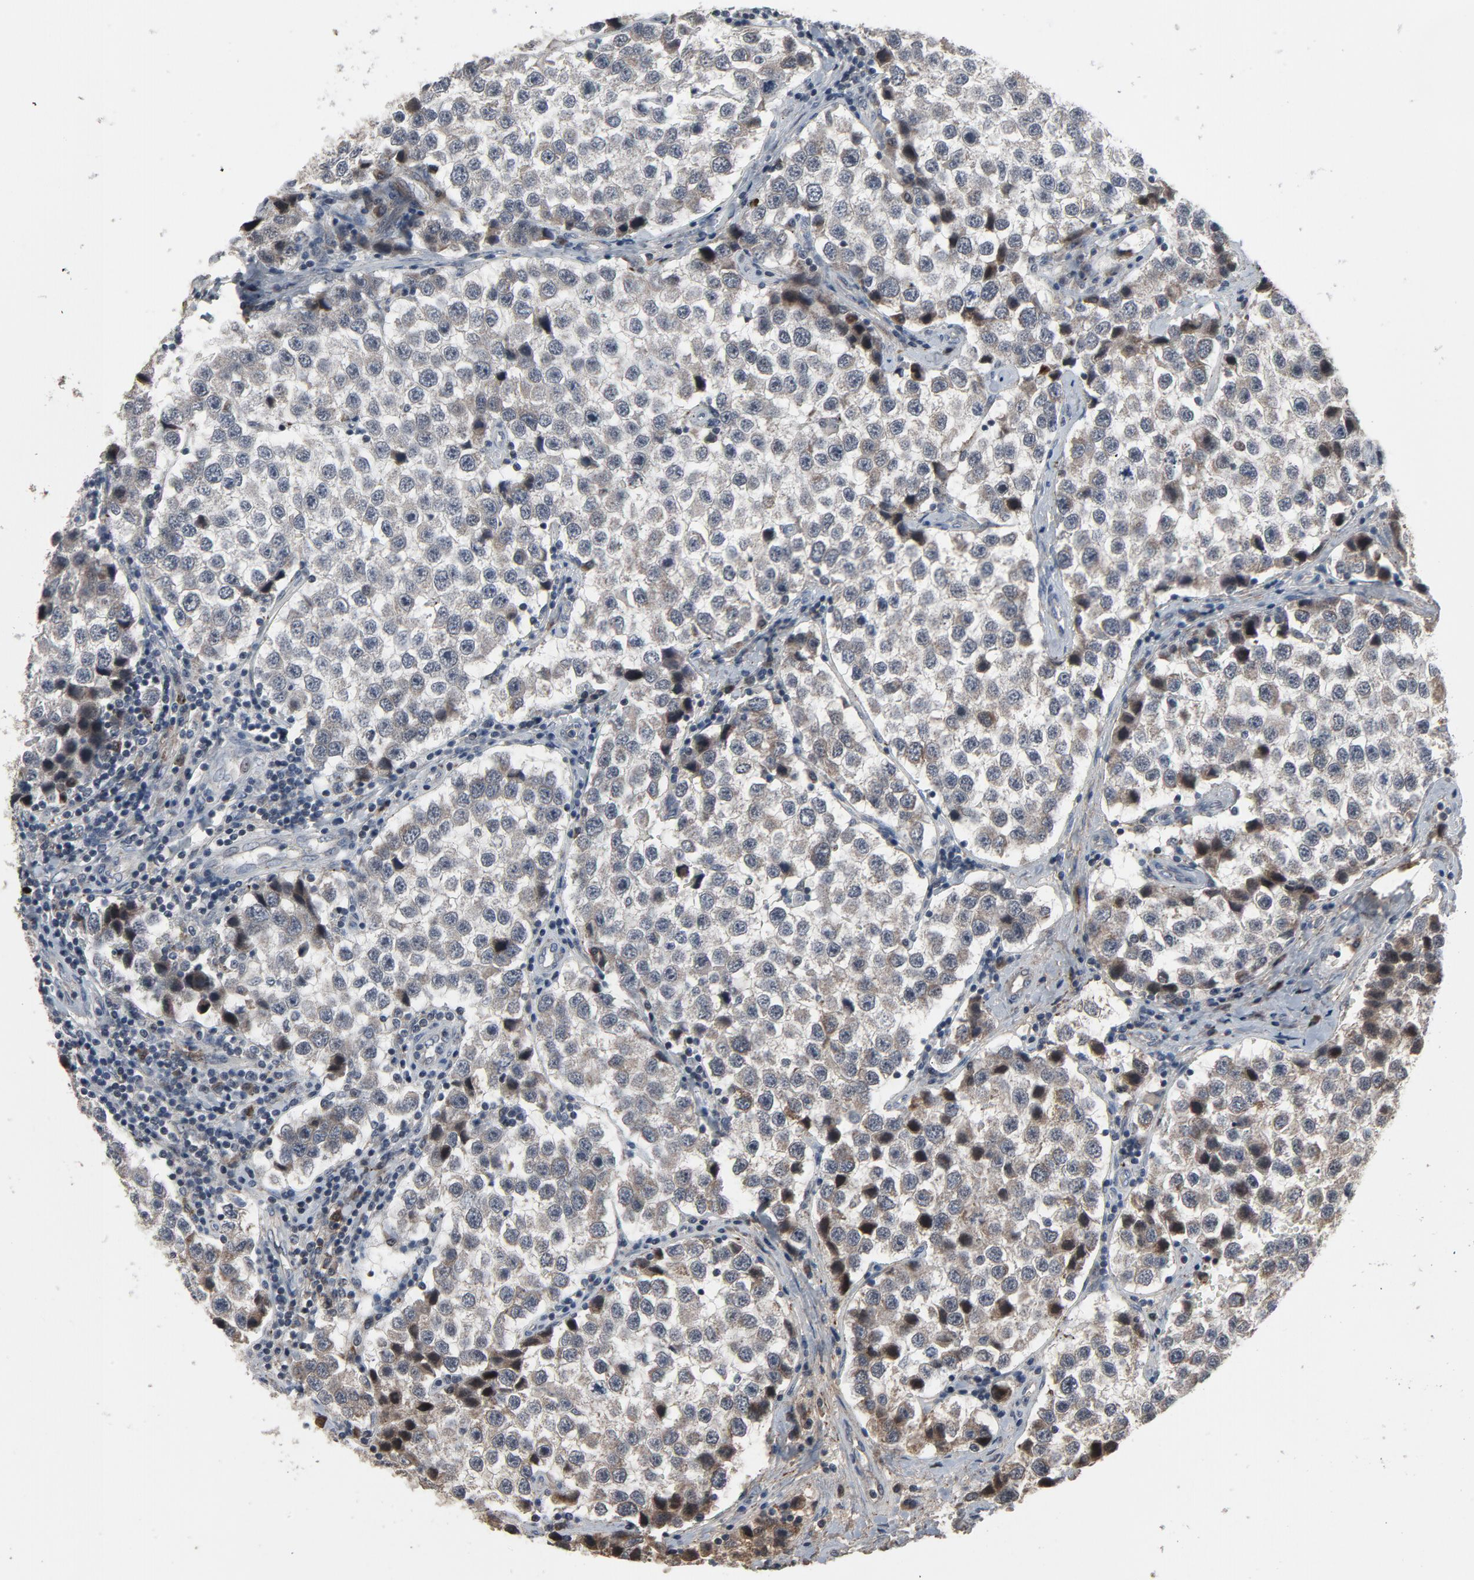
{"staining": {"intensity": "negative", "quantity": "none", "location": "none"}, "tissue": "testis cancer", "cell_type": "Tumor cells", "image_type": "cancer", "snomed": [{"axis": "morphology", "description": "Seminoma, NOS"}, {"axis": "topography", "description": "Testis"}], "caption": "Immunohistochemistry micrograph of human testis cancer (seminoma) stained for a protein (brown), which shows no staining in tumor cells.", "gene": "PDZD4", "patient": {"sex": "male", "age": 39}}